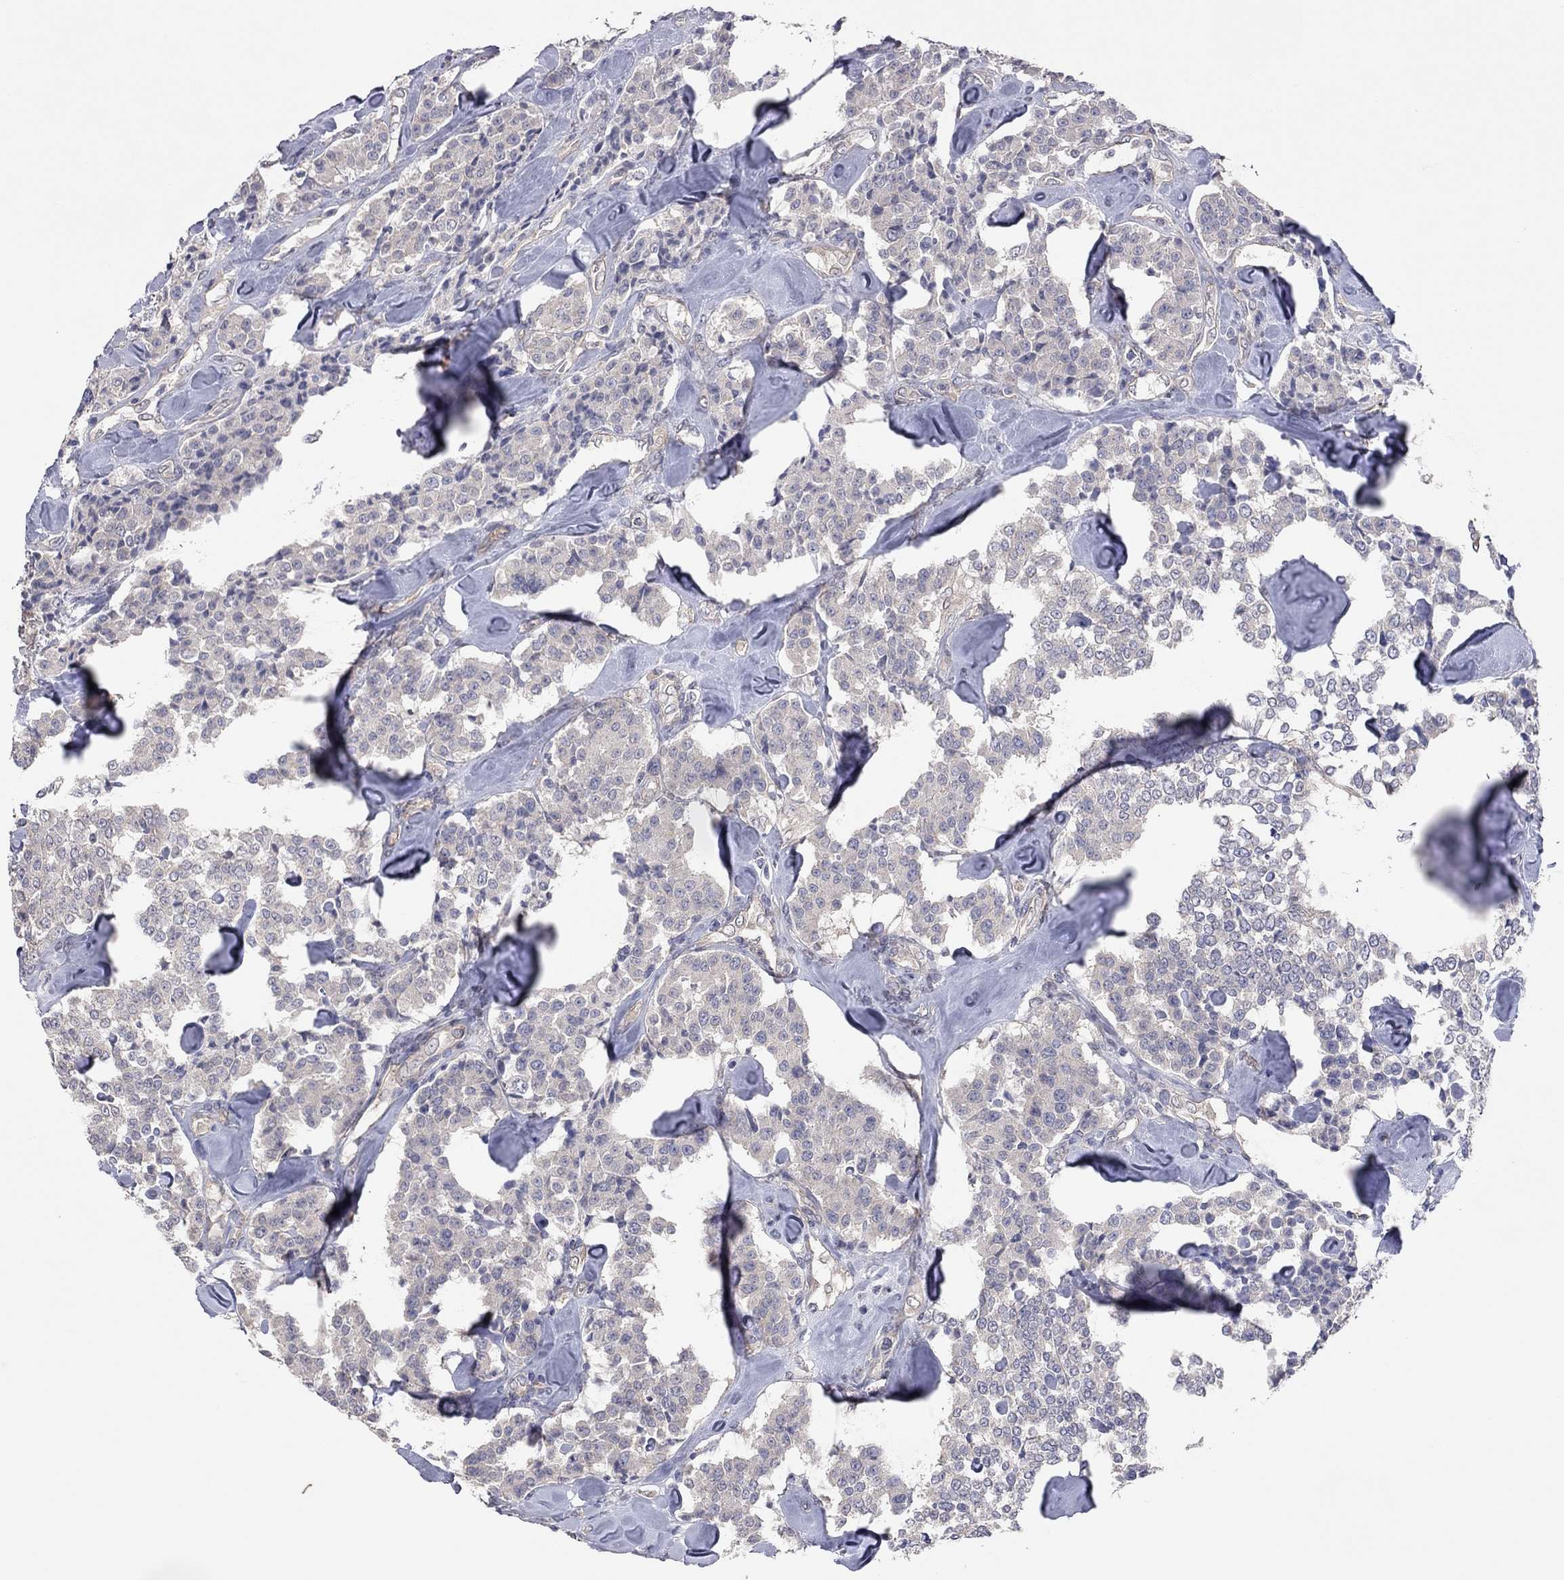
{"staining": {"intensity": "negative", "quantity": "none", "location": "none"}, "tissue": "carcinoid", "cell_type": "Tumor cells", "image_type": "cancer", "snomed": [{"axis": "morphology", "description": "Carcinoid, malignant, NOS"}, {"axis": "topography", "description": "Pancreas"}], "caption": "Immunohistochemistry of carcinoid exhibits no staining in tumor cells.", "gene": "KCNB1", "patient": {"sex": "male", "age": 41}}